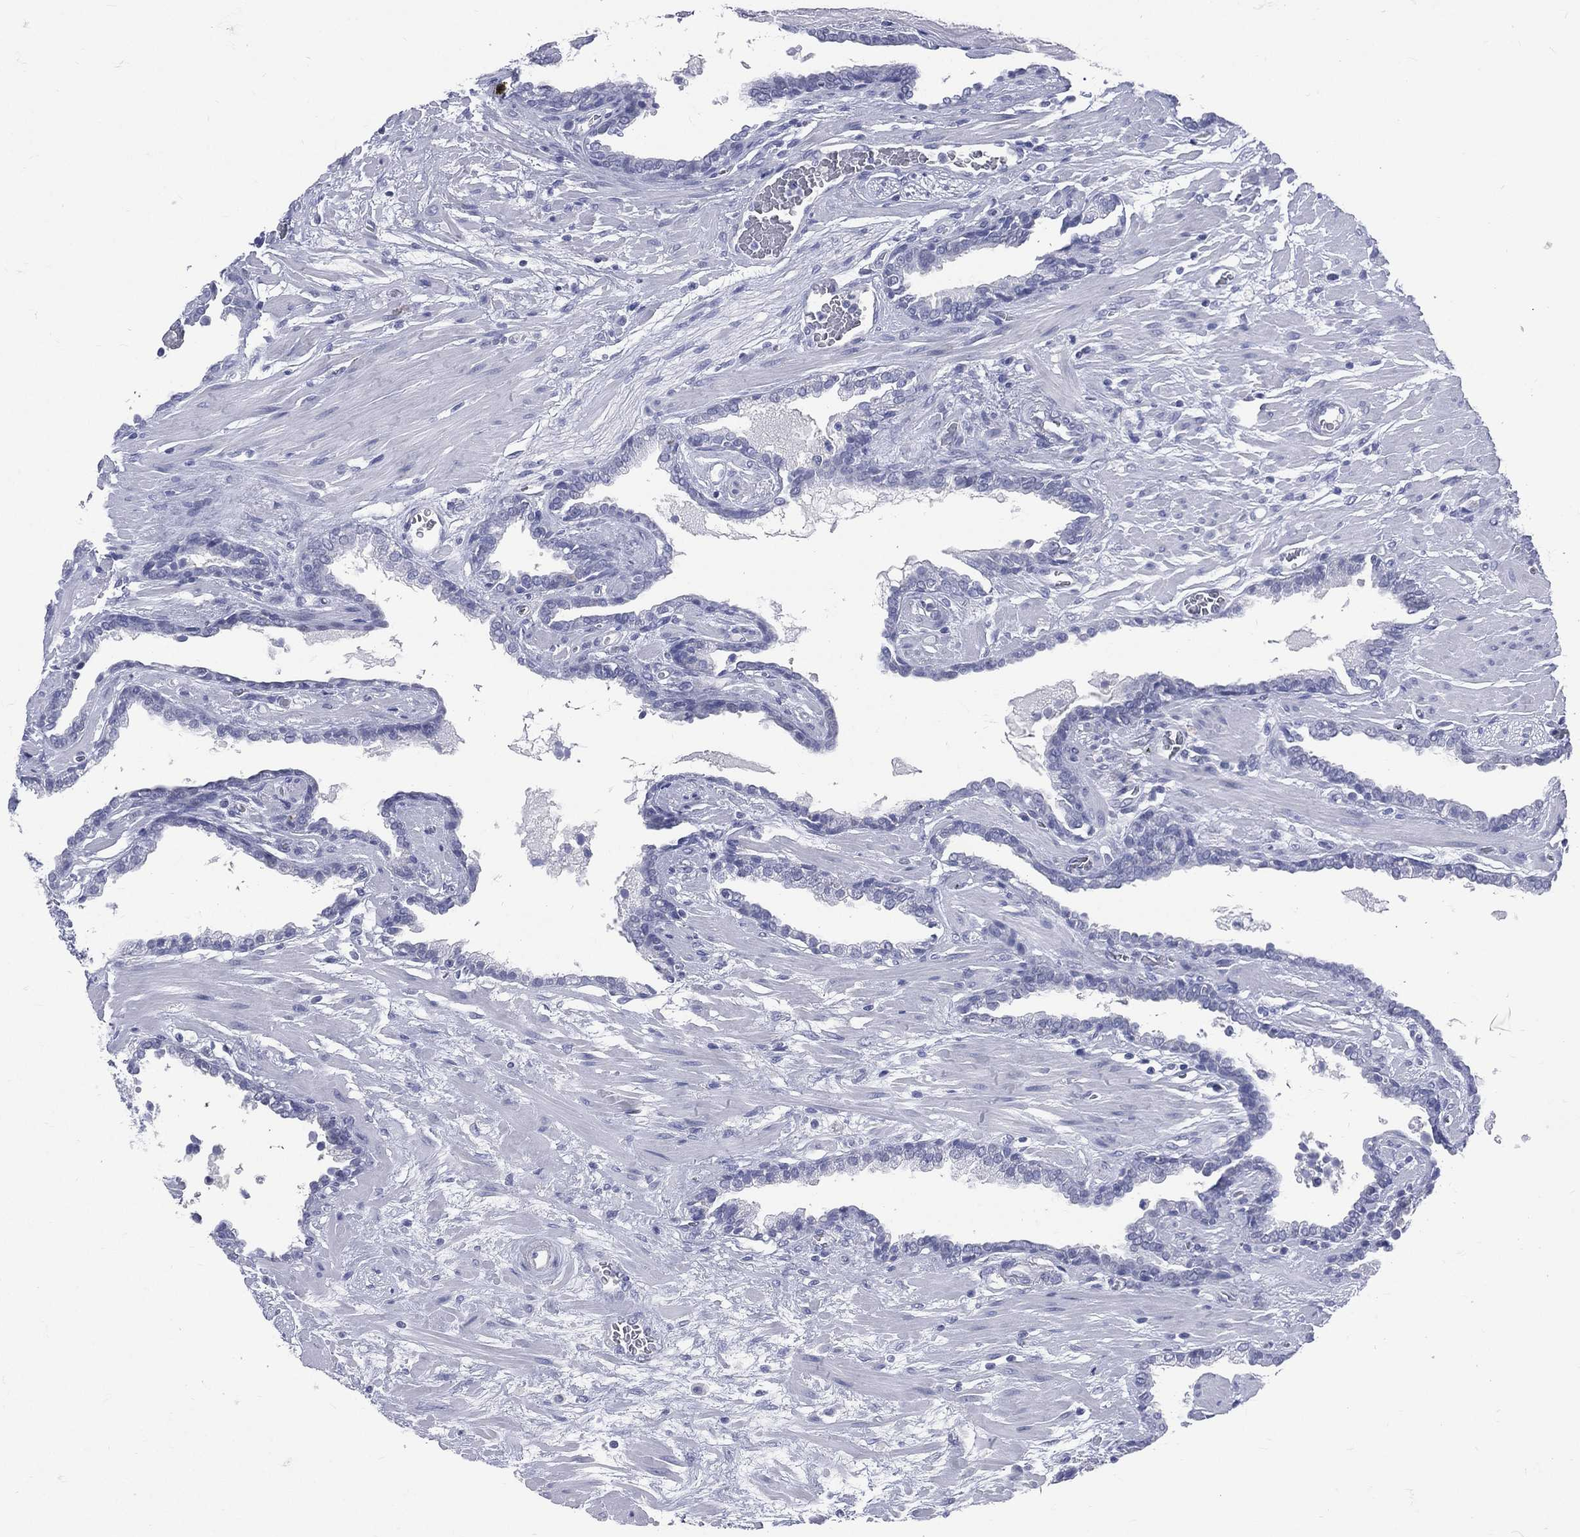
{"staining": {"intensity": "negative", "quantity": "none", "location": "none"}, "tissue": "prostate cancer", "cell_type": "Tumor cells", "image_type": "cancer", "snomed": [{"axis": "morphology", "description": "Adenocarcinoma, Low grade"}, {"axis": "topography", "description": "Prostate"}], "caption": "Immunohistochemistry (IHC) micrograph of human low-grade adenocarcinoma (prostate) stained for a protein (brown), which displays no positivity in tumor cells. The staining was performed using DAB to visualize the protein expression in brown, while the nuclei were stained in blue with hematoxylin (Magnification: 20x).", "gene": "MLLT10", "patient": {"sex": "male", "age": 69}}